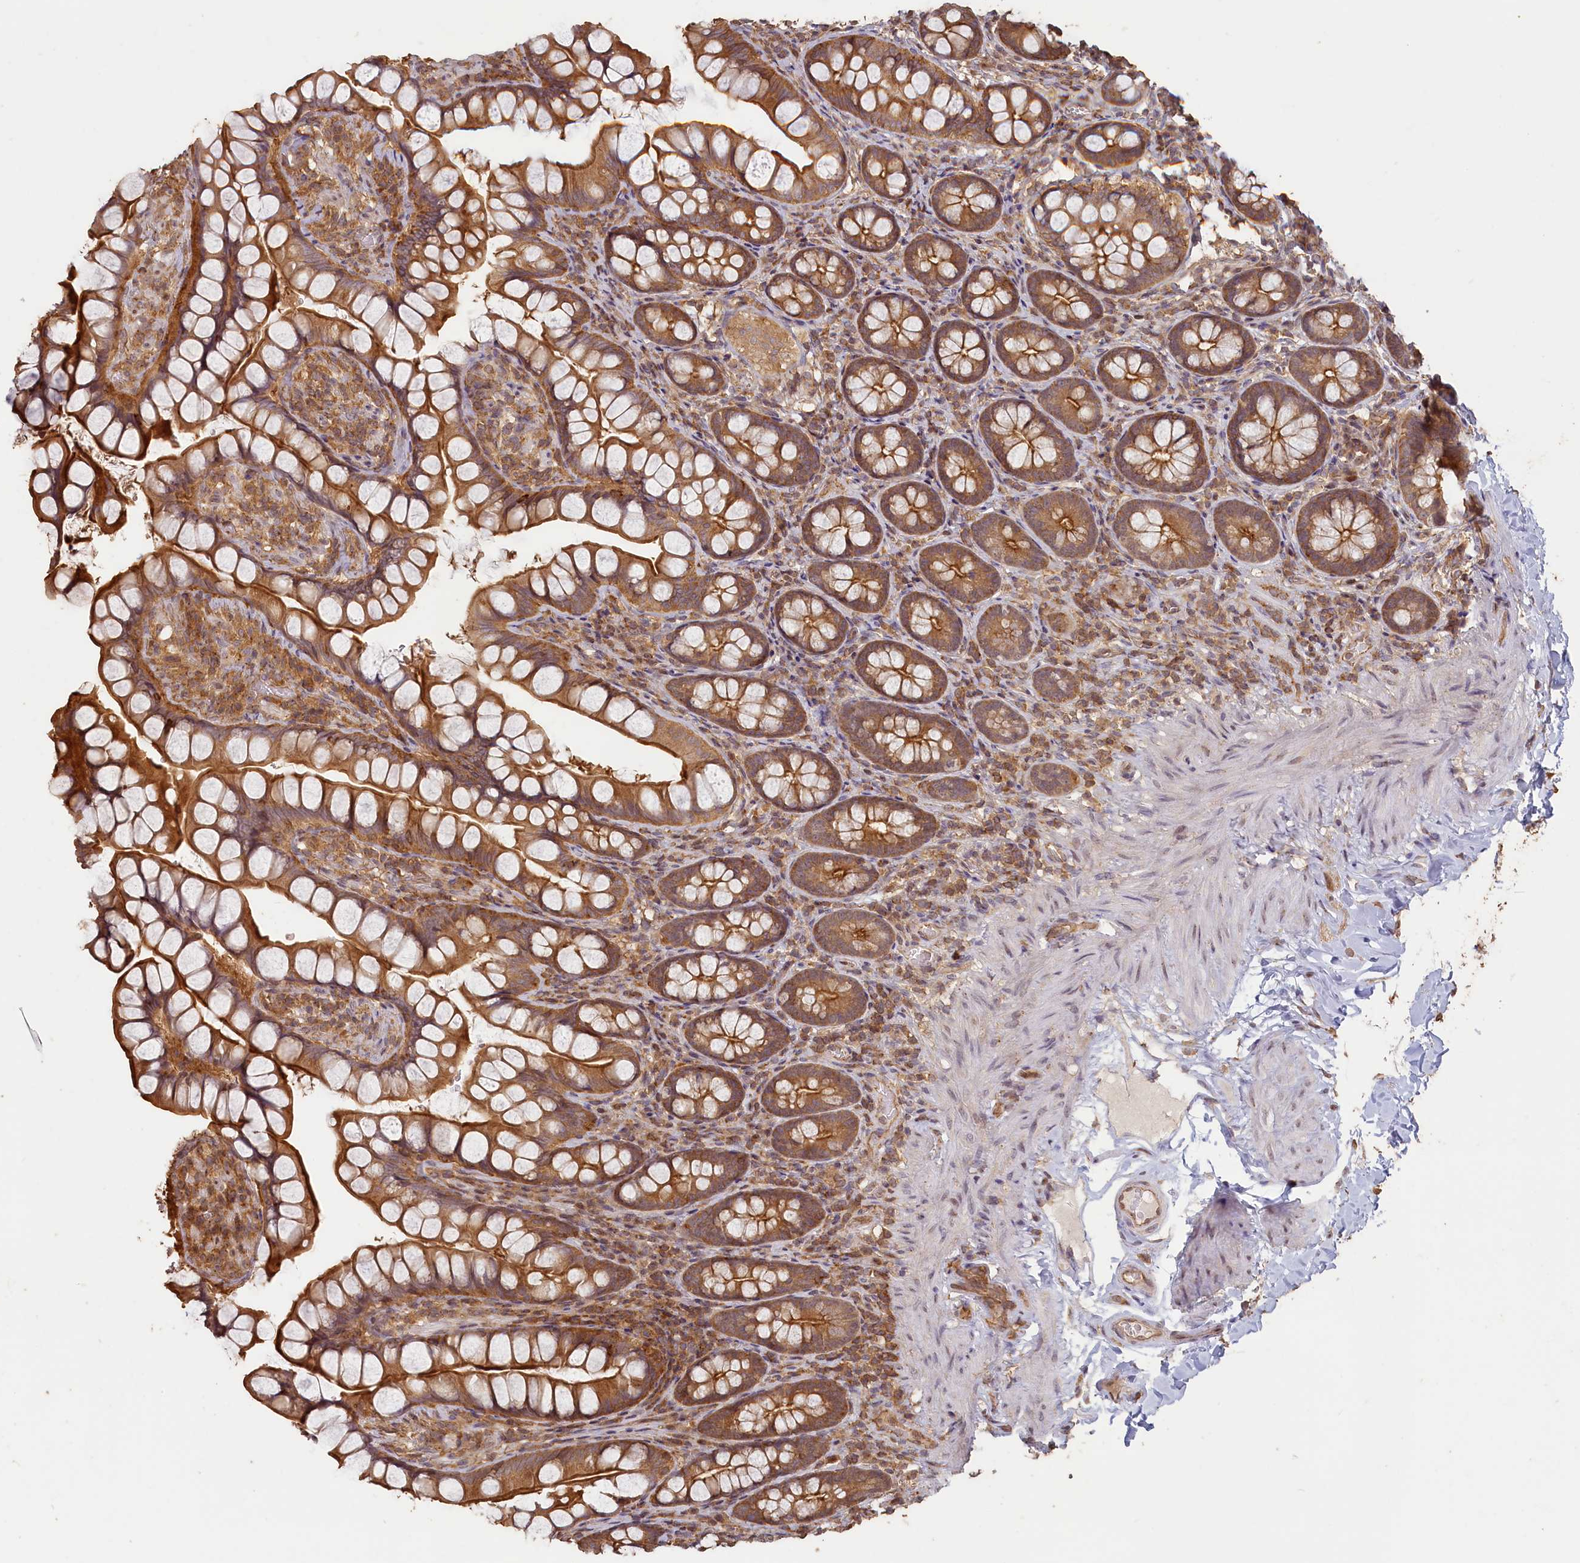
{"staining": {"intensity": "moderate", "quantity": ">75%", "location": "cytoplasmic/membranous"}, "tissue": "small intestine", "cell_type": "Glandular cells", "image_type": "normal", "snomed": [{"axis": "morphology", "description": "Normal tissue, NOS"}, {"axis": "topography", "description": "Small intestine"}], "caption": "Immunohistochemistry (IHC) of unremarkable small intestine exhibits medium levels of moderate cytoplasmic/membranous positivity in approximately >75% of glandular cells.", "gene": "MADD", "patient": {"sex": "male", "age": 70}}